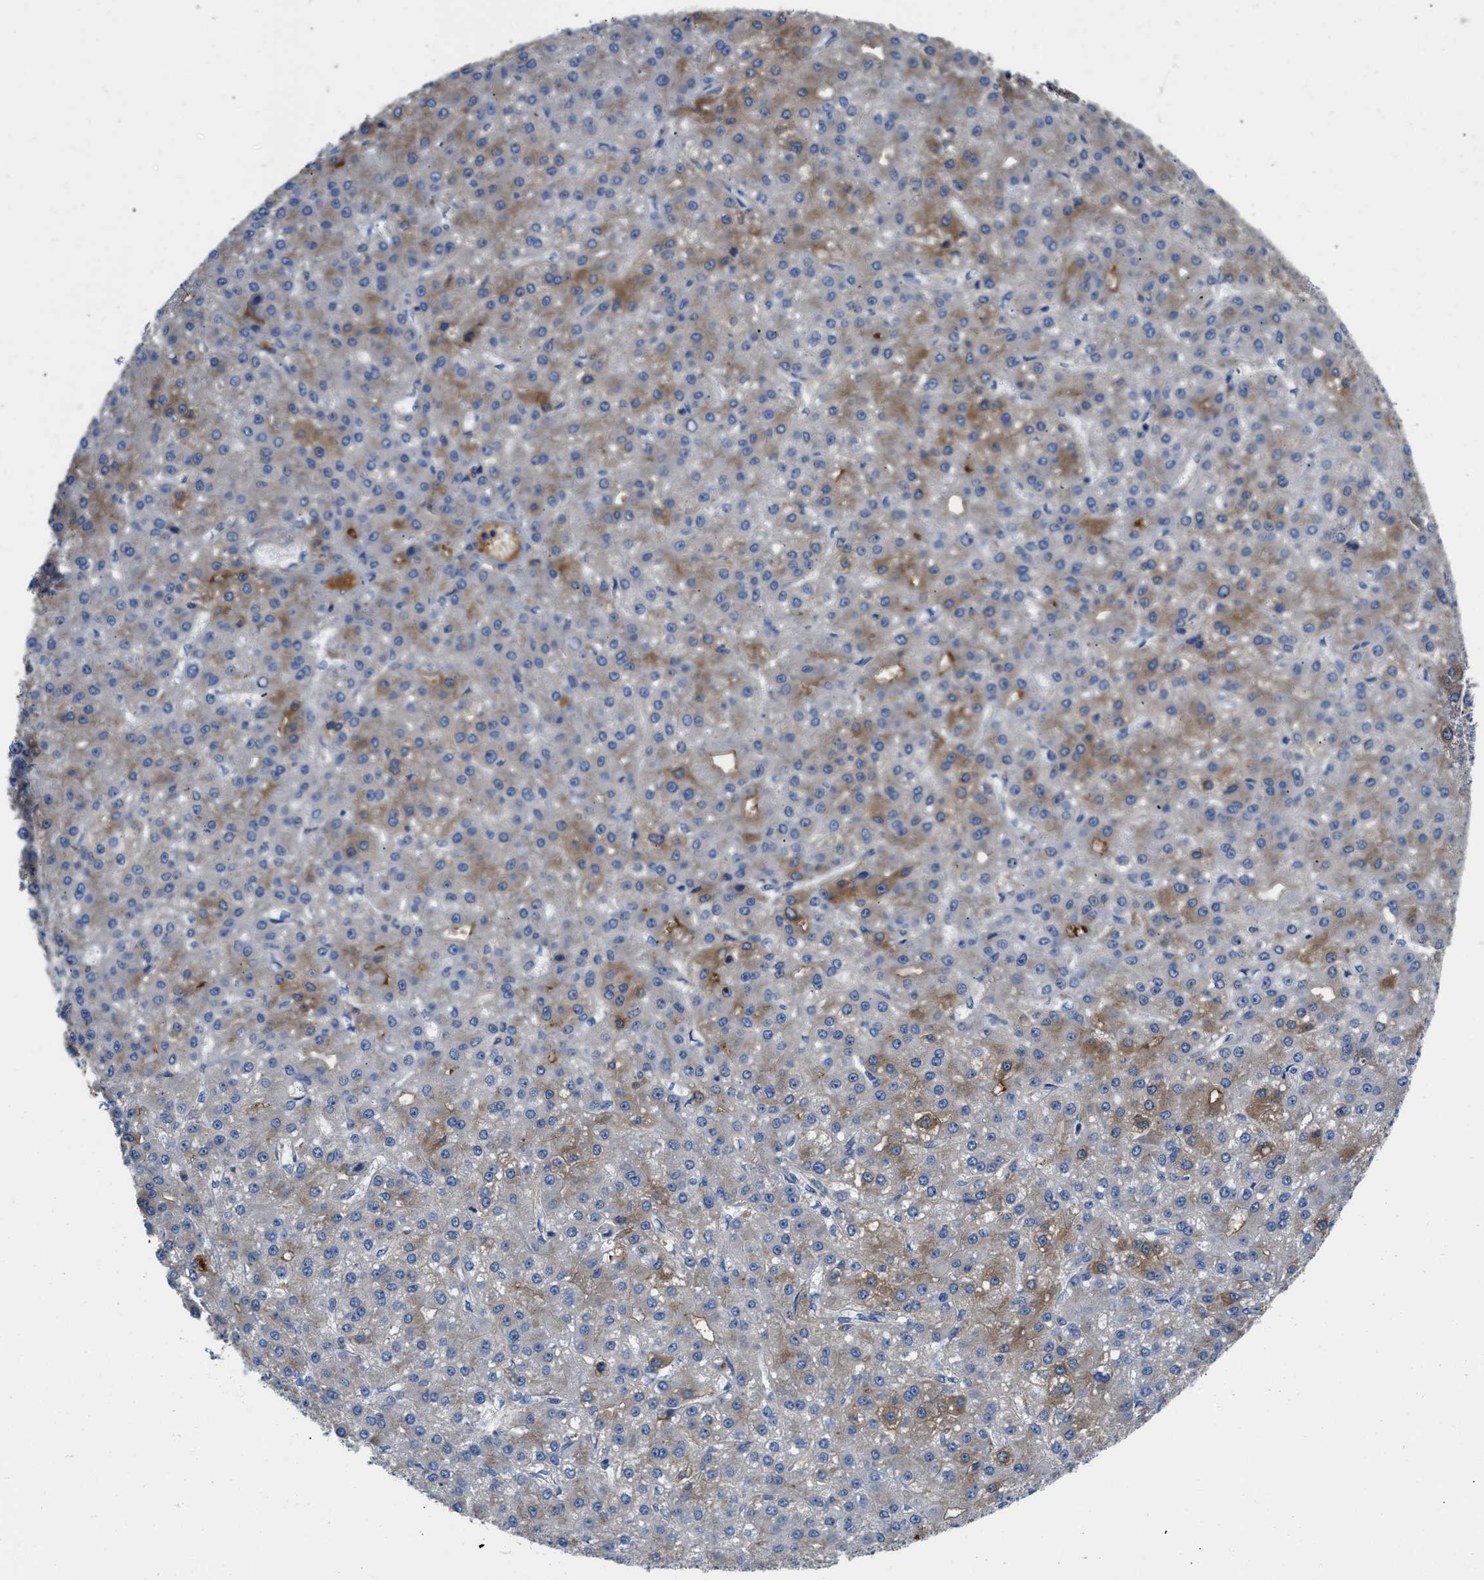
{"staining": {"intensity": "moderate", "quantity": "25%-75%", "location": "cytoplasmic/membranous"}, "tissue": "liver cancer", "cell_type": "Tumor cells", "image_type": "cancer", "snomed": [{"axis": "morphology", "description": "Carcinoma, Hepatocellular, NOS"}, {"axis": "topography", "description": "Liver"}], "caption": "Protein expression analysis of liver cancer demonstrates moderate cytoplasmic/membranous positivity in about 25%-75% of tumor cells.", "gene": "C1S", "patient": {"sex": "male", "age": 67}}